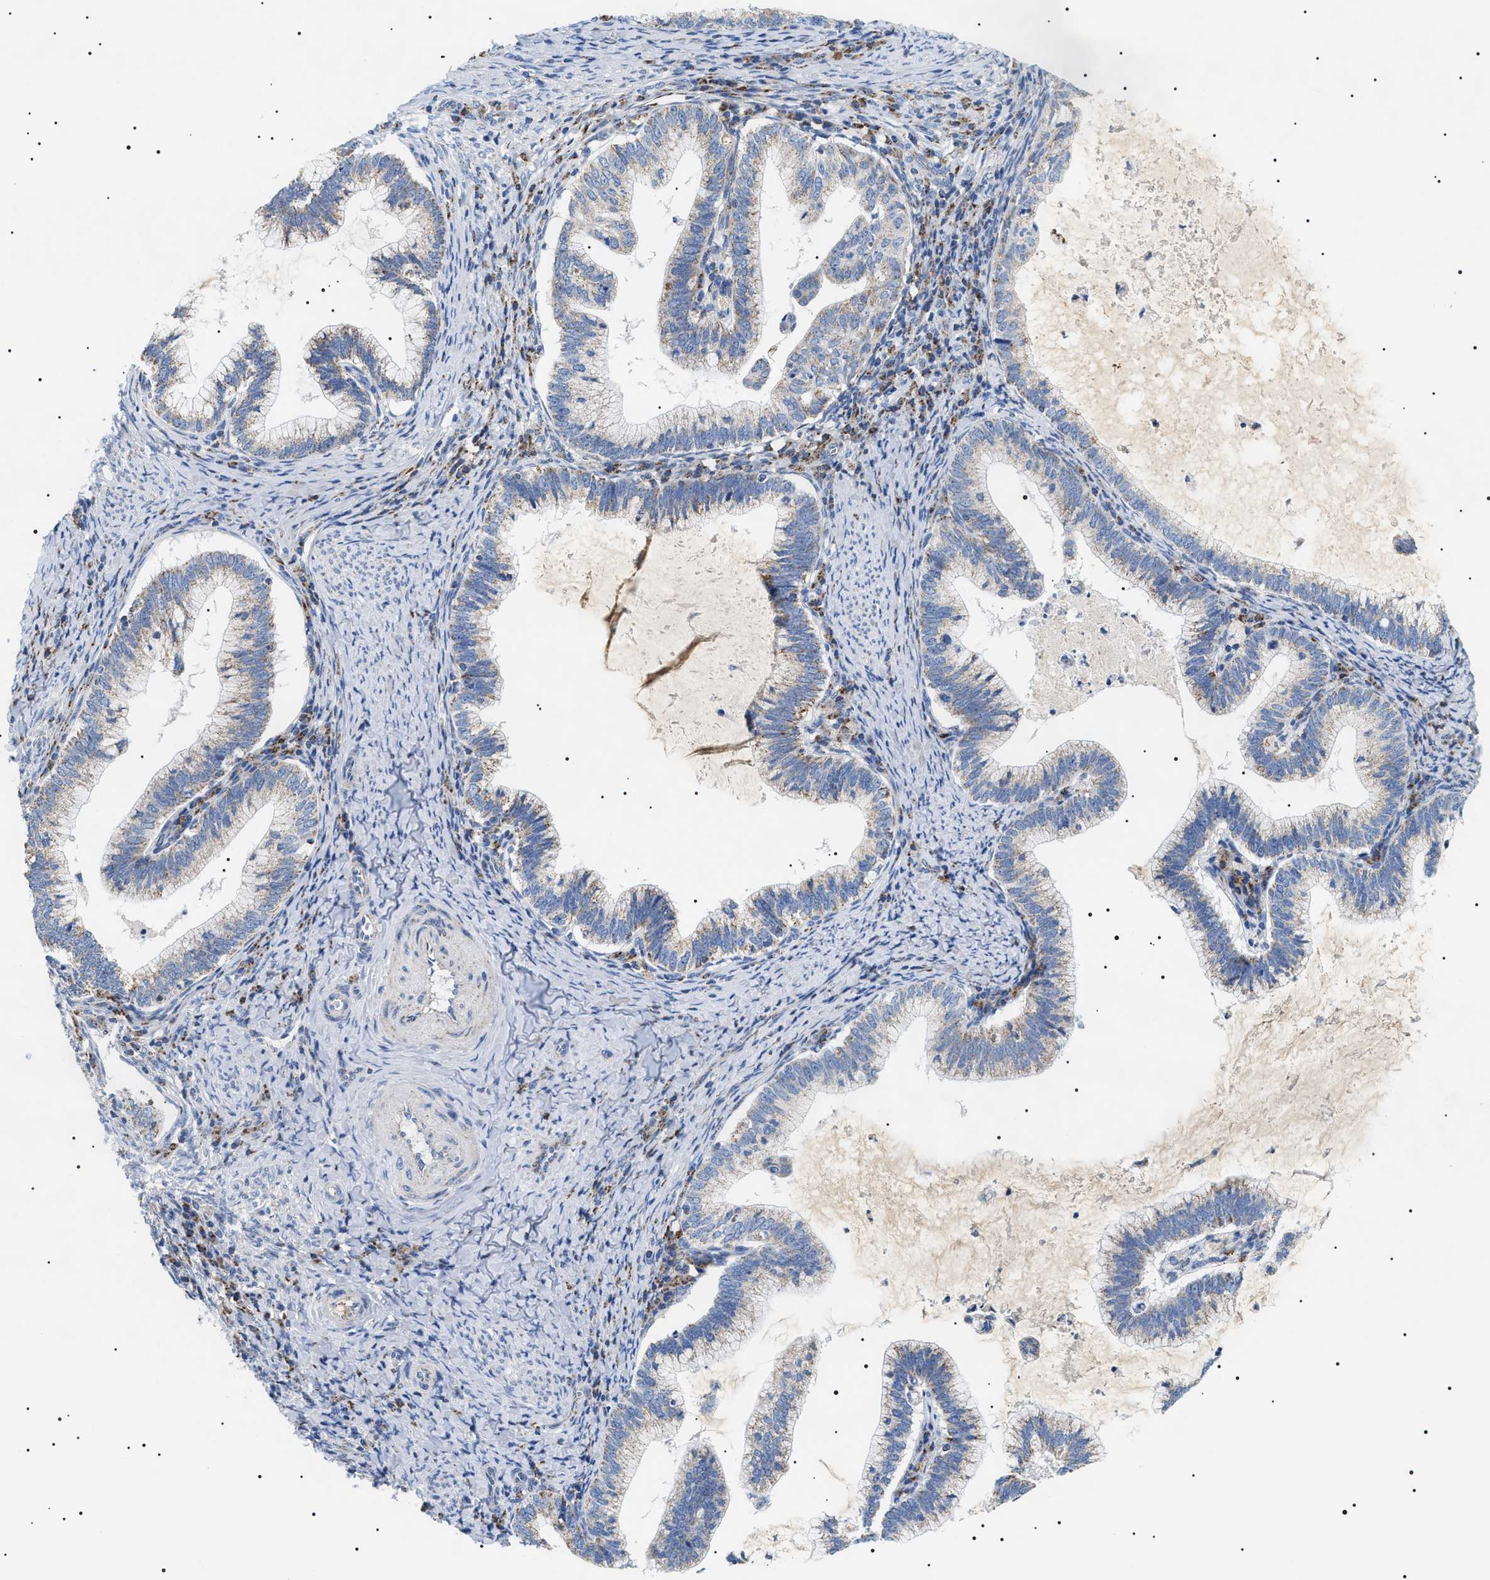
{"staining": {"intensity": "weak", "quantity": "<25%", "location": "cytoplasmic/membranous"}, "tissue": "cervical cancer", "cell_type": "Tumor cells", "image_type": "cancer", "snomed": [{"axis": "morphology", "description": "Adenocarcinoma, NOS"}, {"axis": "topography", "description": "Cervix"}], "caption": "Cervical adenocarcinoma was stained to show a protein in brown. There is no significant positivity in tumor cells.", "gene": "OXSM", "patient": {"sex": "female", "age": 36}}